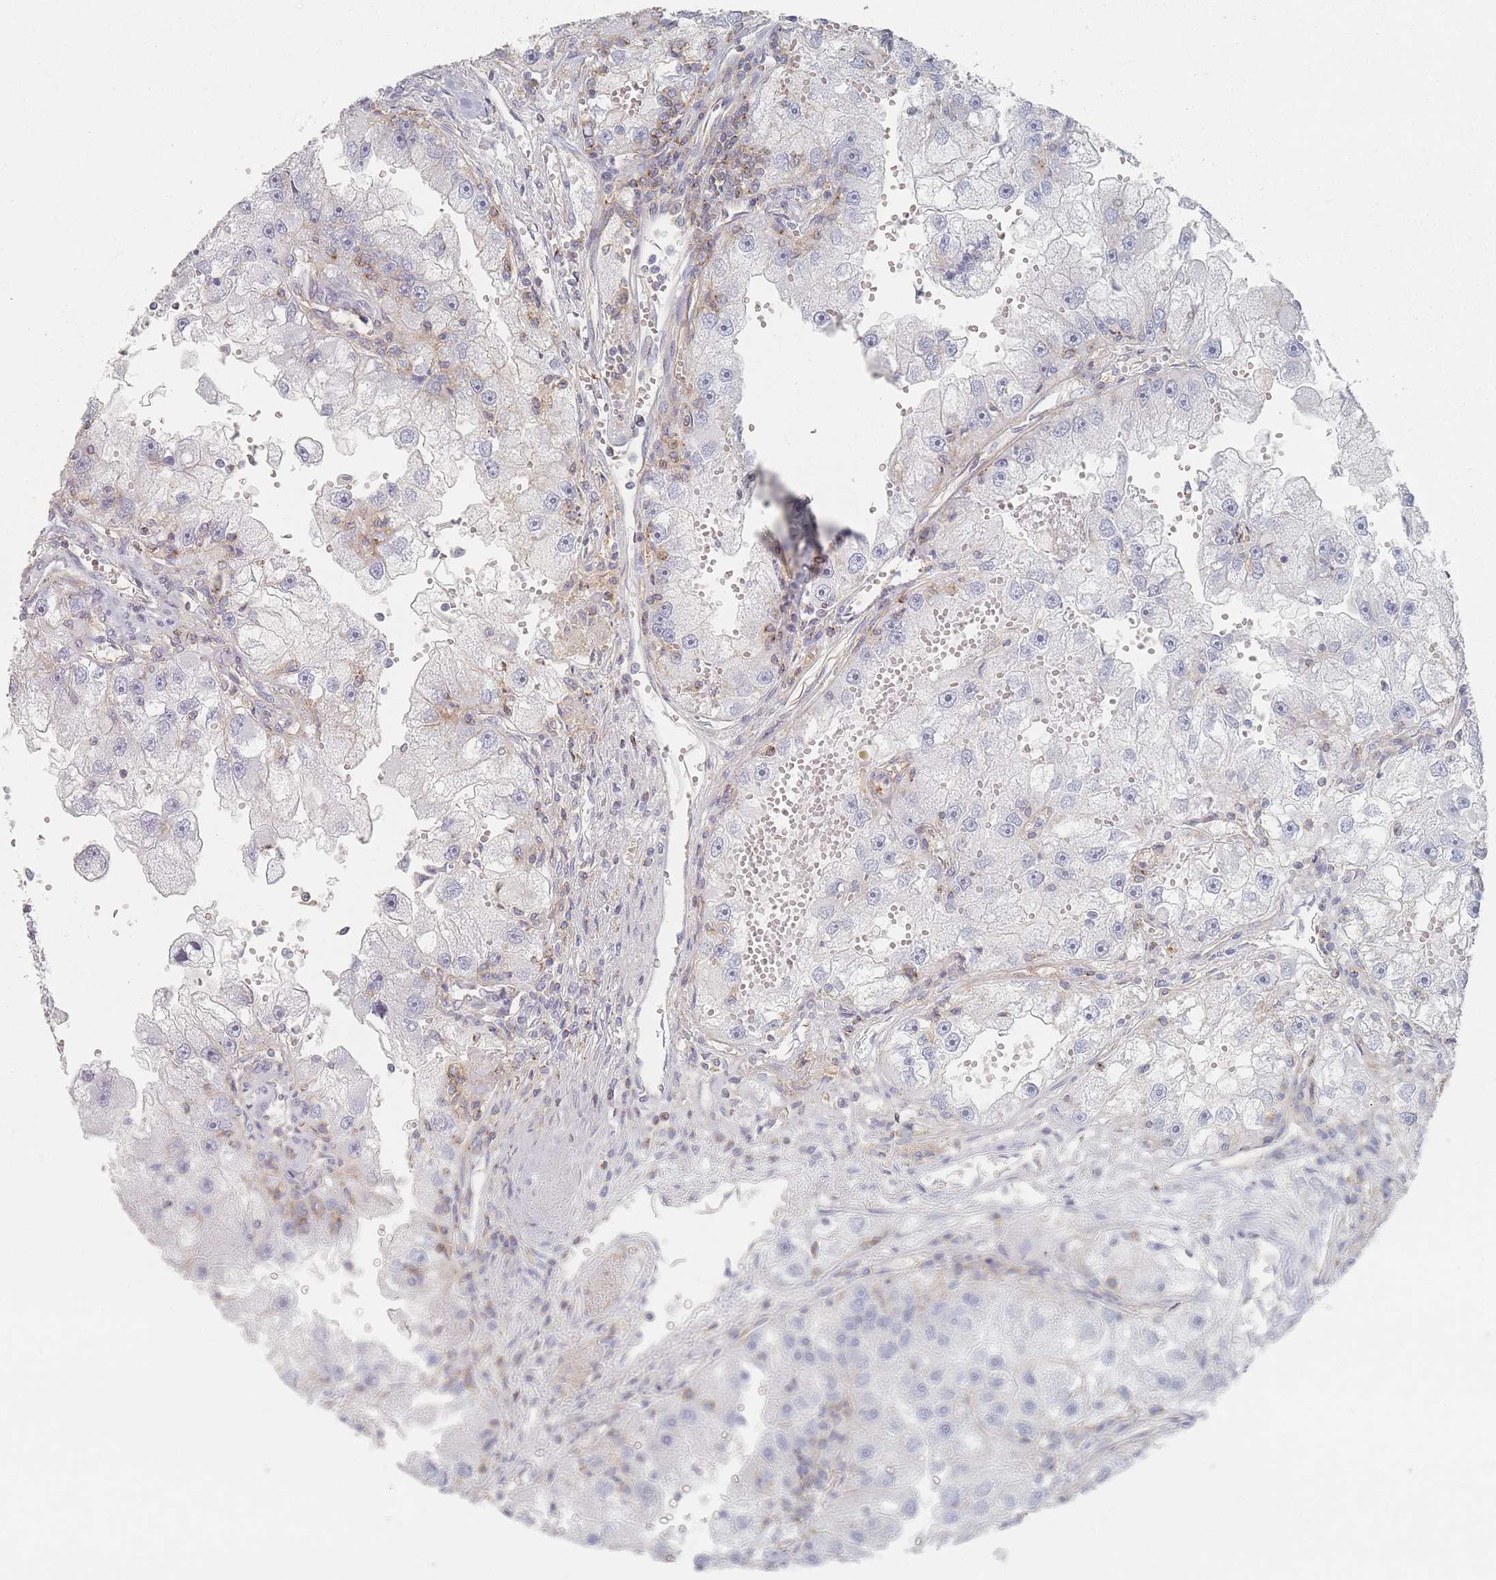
{"staining": {"intensity": "weak", "quantity": "<25%", "location": "cytoplasmic/membranous"}, "tissue": "renal cancer", "cell_type": "Tumor cells", "image_type": "cancer", "snomed": [{"axis": "morphology", "description": "Adenocarcinoma, NOS"}, {"axis": "topography", "description": "Kidney"}], "caption": "High magnification brightfield microscopy of adenocarcinoma (renal) stained with DAB (brown) and counterstained with hematoxylin (blue): tumor cells show no significant expression.", "gene": "GNB1", "patient": {"sex": "male", "age": 63}}